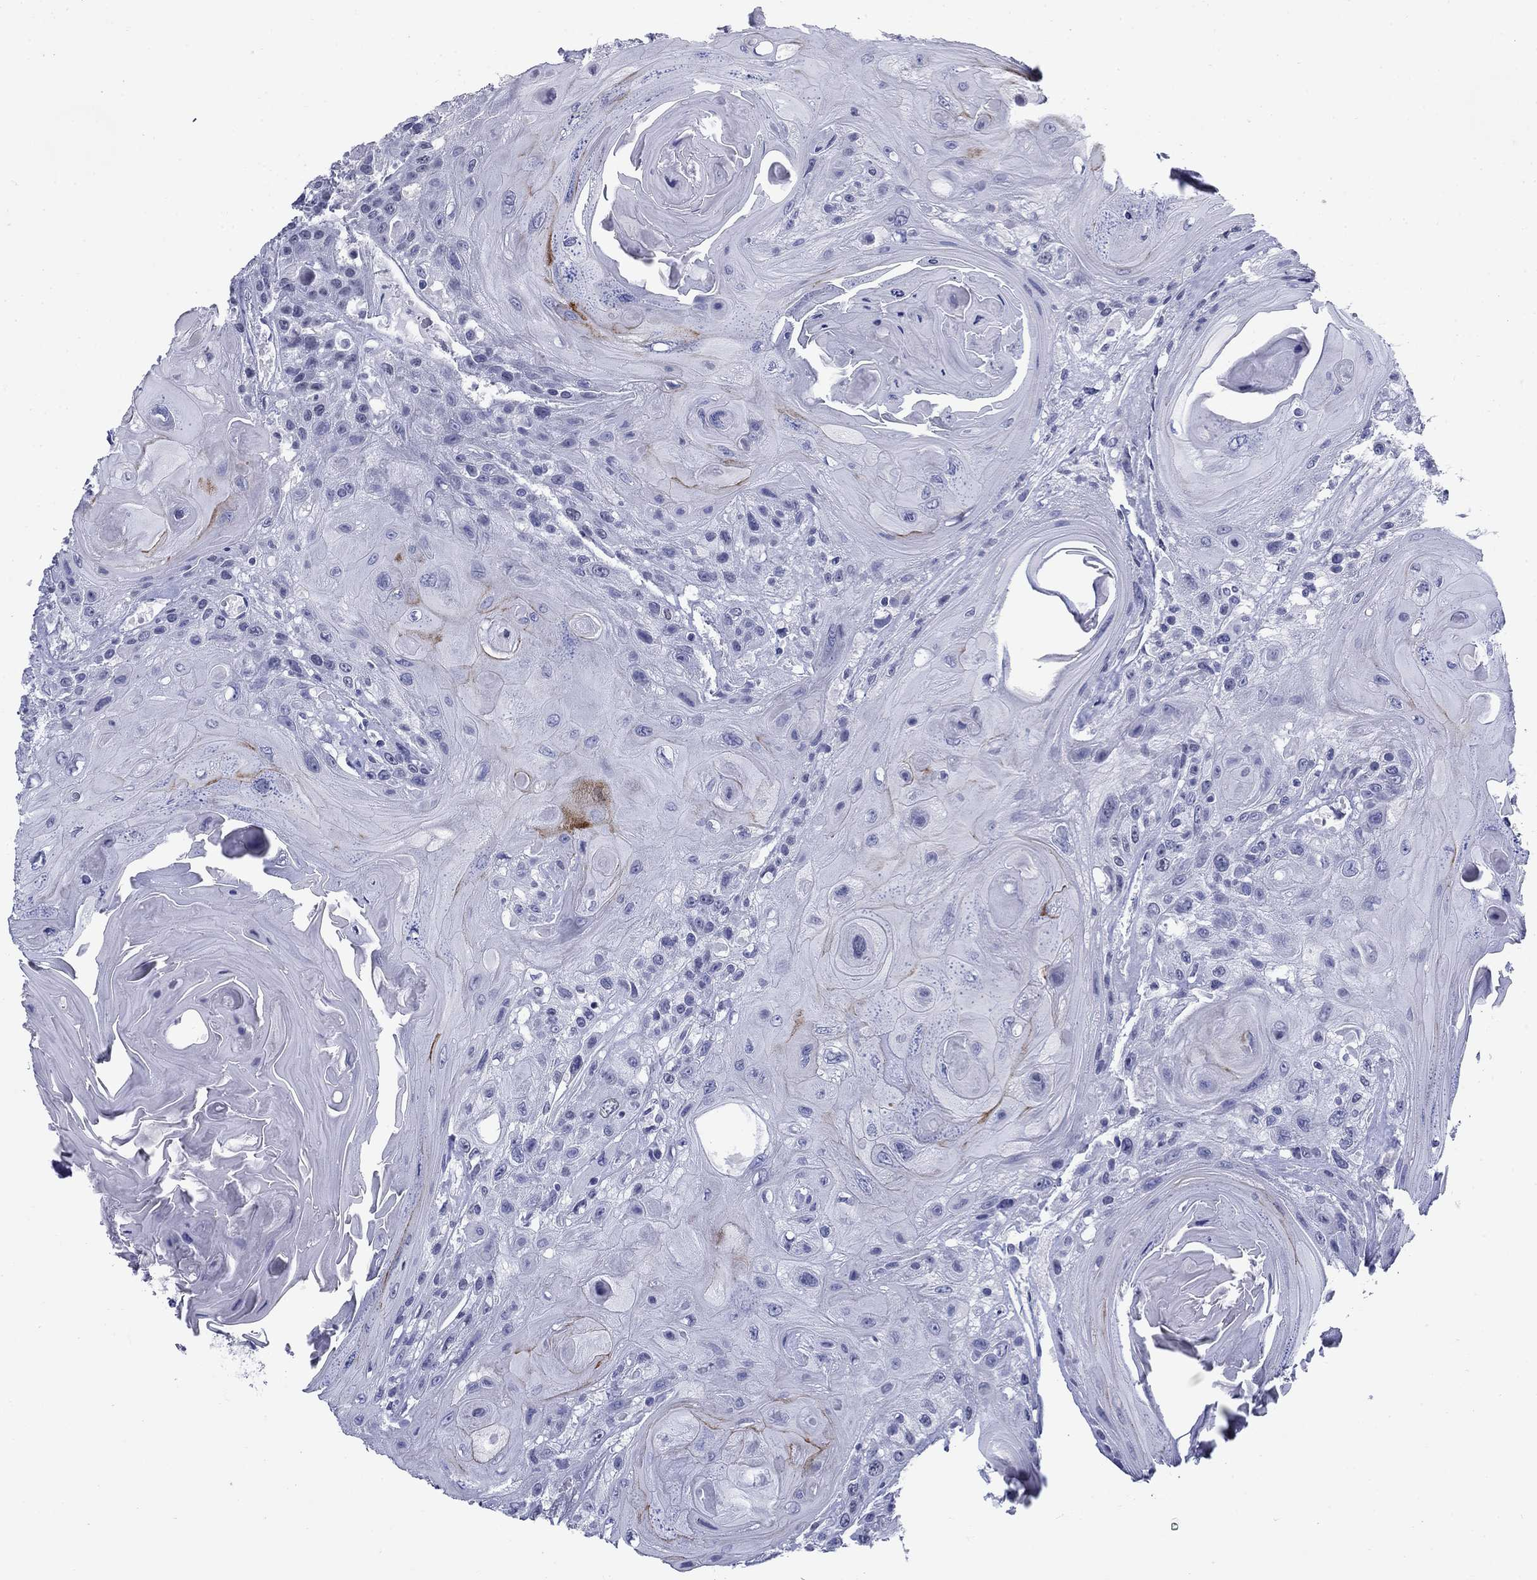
{"staining": {"intensity": "weak", "quantity": "<25%", "location": "cytoplasmic/membranous"}, "tissue": "head and neck cancer", "cell_type": "Tumor cells", "image_type": "cancer", "snomed": [{"axis": "morphology", "description": "Squamous cell carcinoma, NOS"}, {"axis": "topography", "description": "Head-Neck"}], "caption": "Tumor cells show no significant protein staining in head and neck squamous cell carcinoma.", "gene": "C4orf19", "patient": {"sex": "female", "age": 59}}